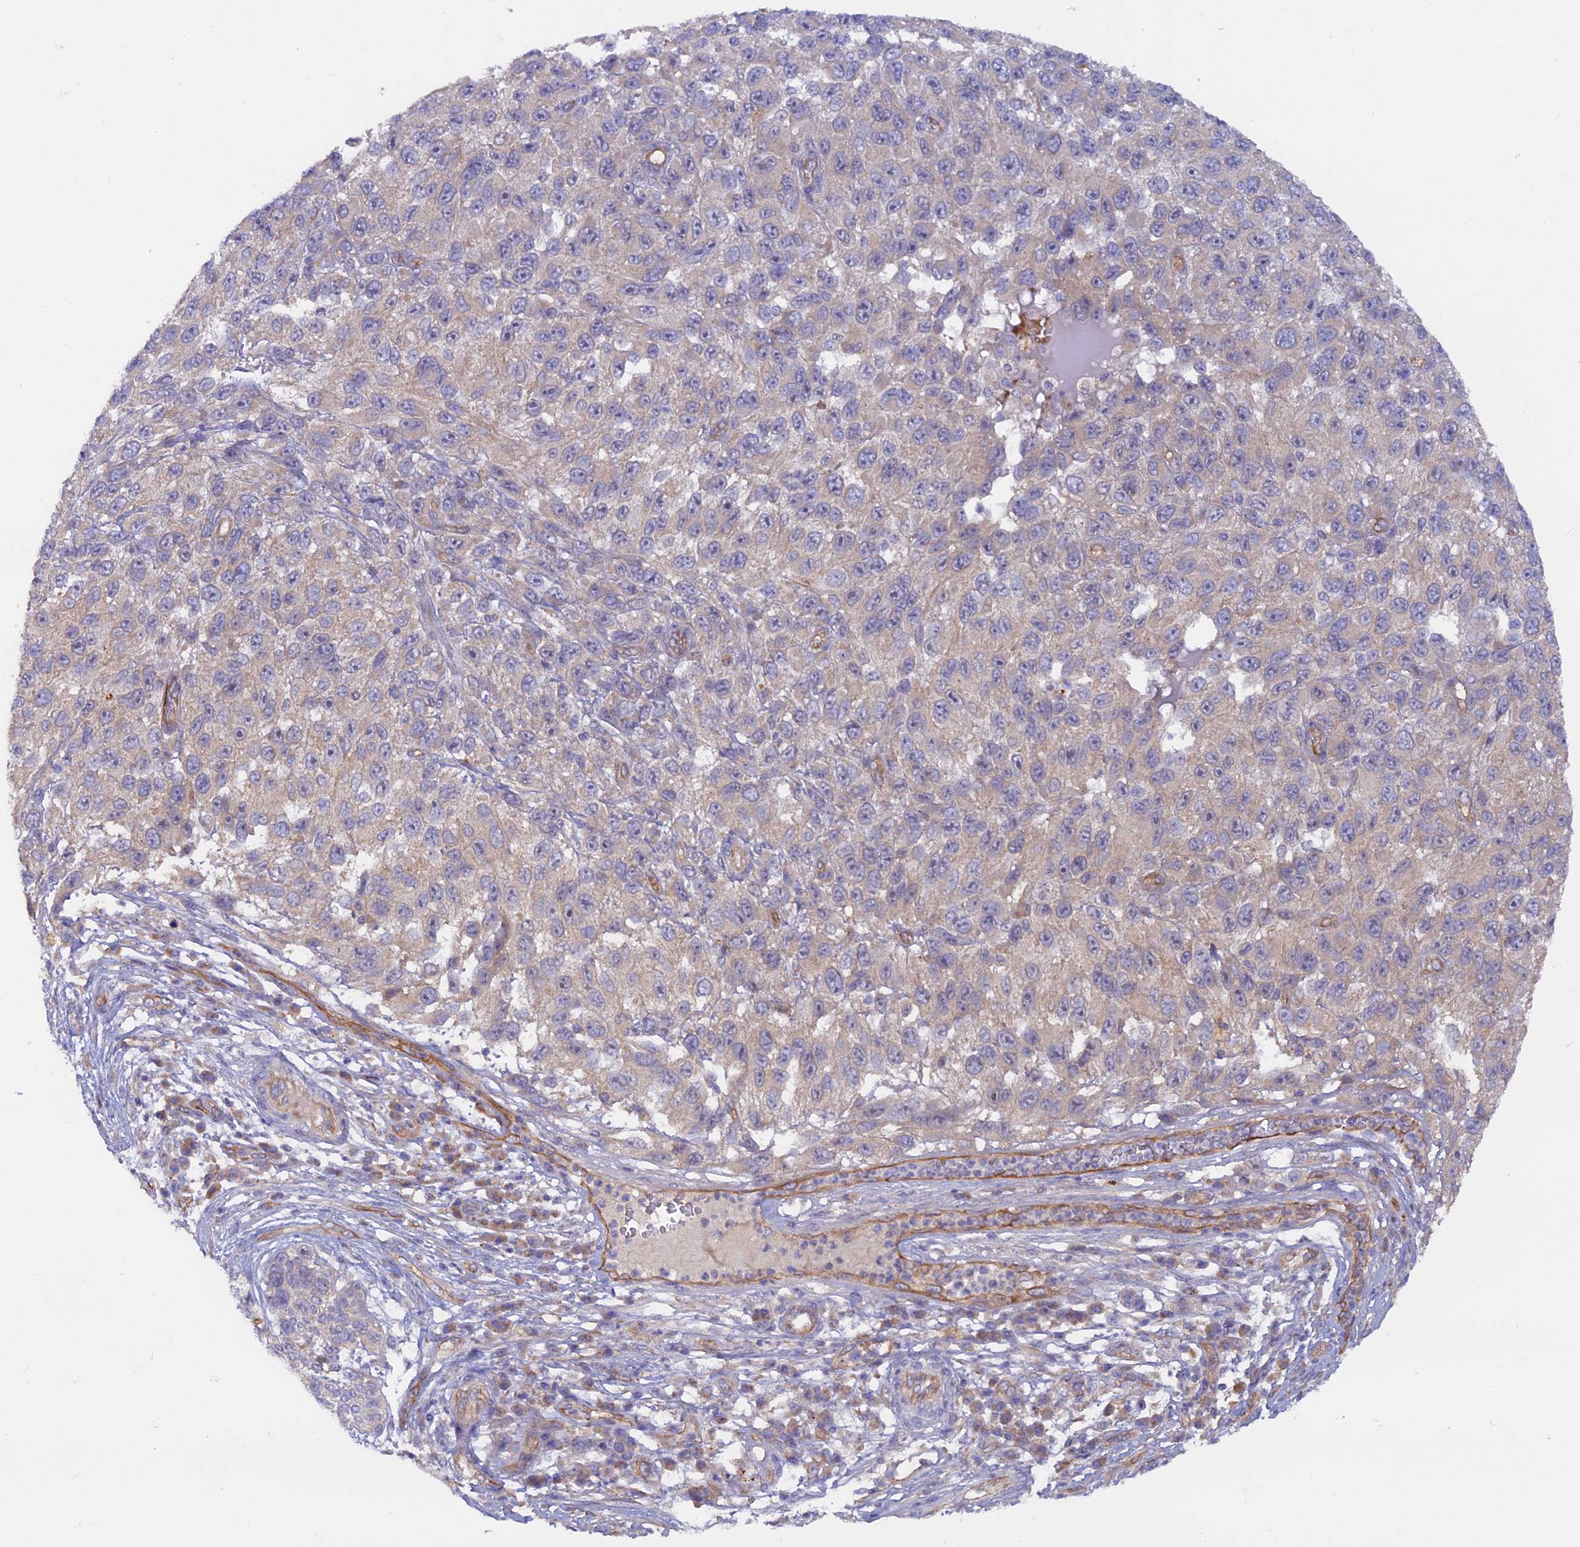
{"staining": {"intensity": "weak", "quantity": "25%-75%", "location": "cytoplasmic/membranous"}, "tissue": "melanoma", "cell_type": "Tumor cells", "image_type": "cancer", "snomed": [{"axis": "morphology", "description": "Malignant melanoma, NOS"}, {"axis": "topography", "description": "Skin"}], "caption": "Immunohistochemistry (IHC) image of melanoma stained for a protein (brown), which demonstrates low levels of weak cytoplasmic/membranous staining in approximately 25%-75% of tumor cells.", "gene": "DUS3L", "patient": {"sex": "female", "age": 96}}